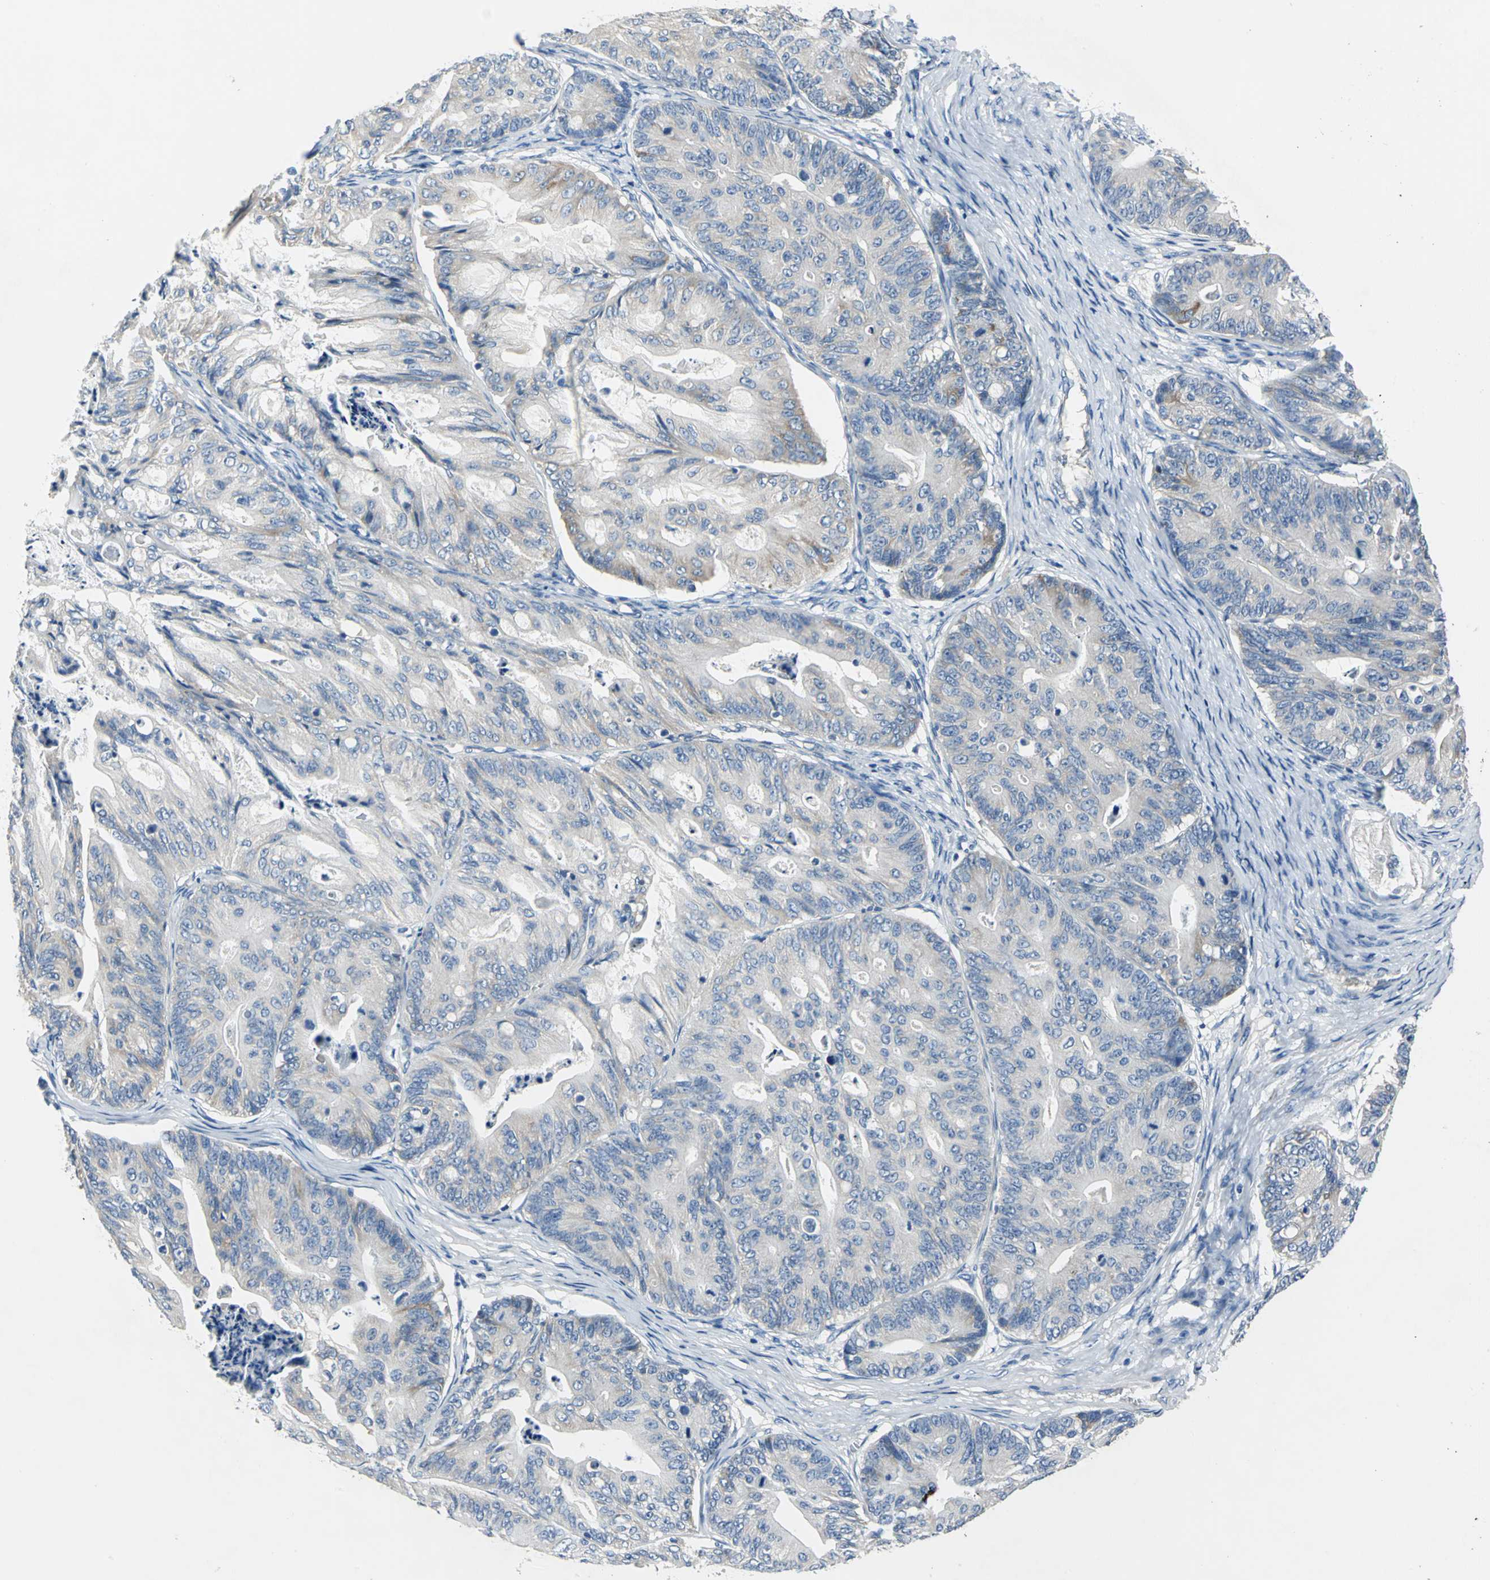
{"staining": {"intensity": "moderate", "quantity": "<25%", "location": "cytoplasmic/membranous"}, "tissue": "ovarian cancer", "cell_type": "Tumor cells", "image_type": "cancer", "snomed": [{"axis": "morphology", "description": "Cystadenocarcinoma, mucinous, NOS"}, {"axis": "topography", "description": "Ovary"}], "caption": "IHC of human mucinous cystadenocarcinoma (ovarian) reveals low levels of moderate cytoplasmic/membranous expression in about <25% of tumor cells.", "gene": "TRIM25", "patient": {"sex": "female", "age": 36}}